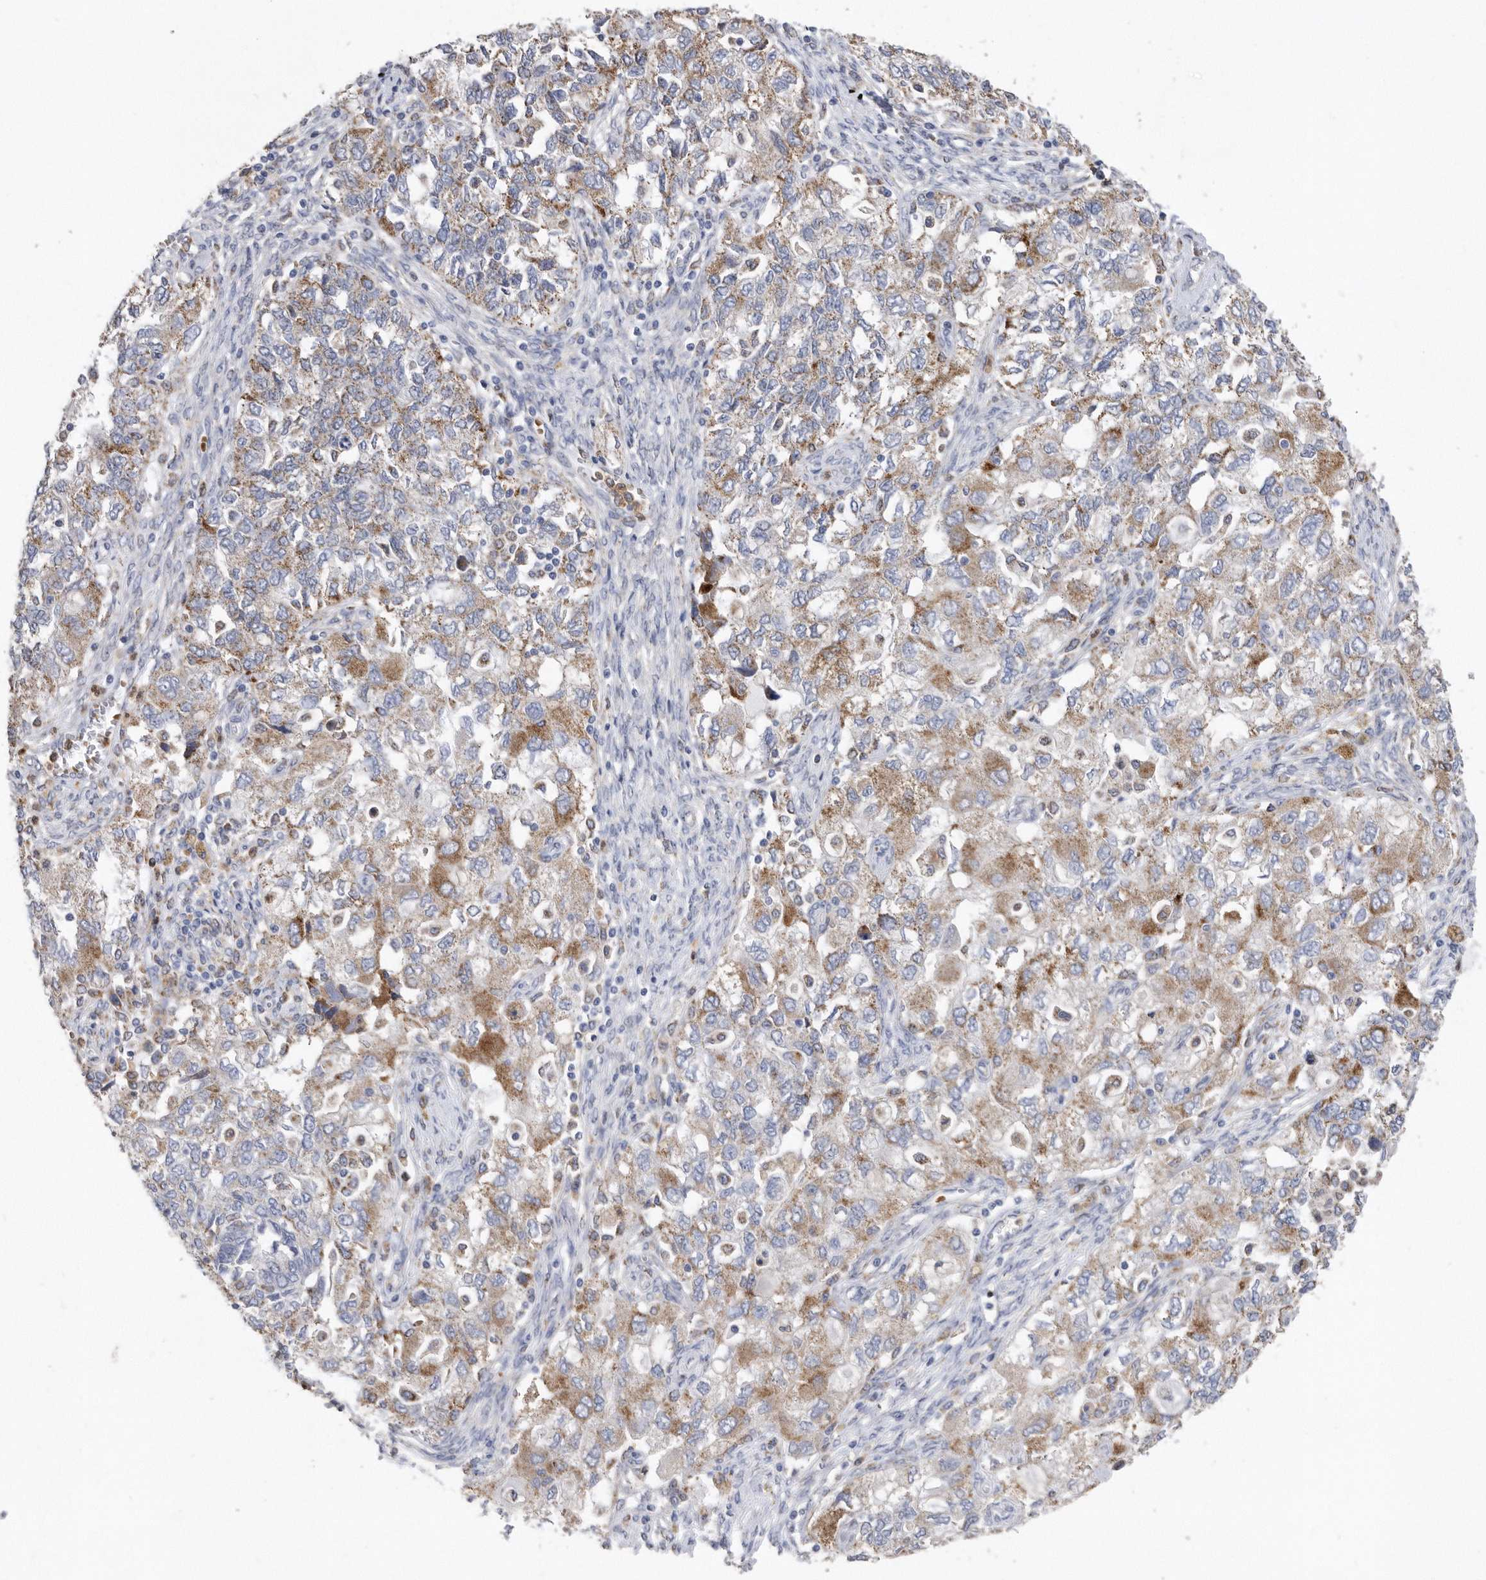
{"staining": {"intensity": "moderate", "quantity": ">75%", "location": "cytoplasmic/membranous"}, "tissue": "ovarian cancer", "cell_type": "Tumor cells", "image_type": "cancer", "snomed": [{"axis": "morphology", "description": "Carcinoma, NOS"}, {"axis": "morphology", "description": "Cystadenocarcinoma, serous, NOS"}, {"axis": "topography", "description": "Ovary"}], "caption": "The histopathology image shows a brown stain indicating the presence of a protein in the cytoplasmic/membranous of tumor cells in ovarian cancer. Nuclei are stained in blue.", "gene": "CRISPLD2", "patient": {"sex": "female", "age": 69}}